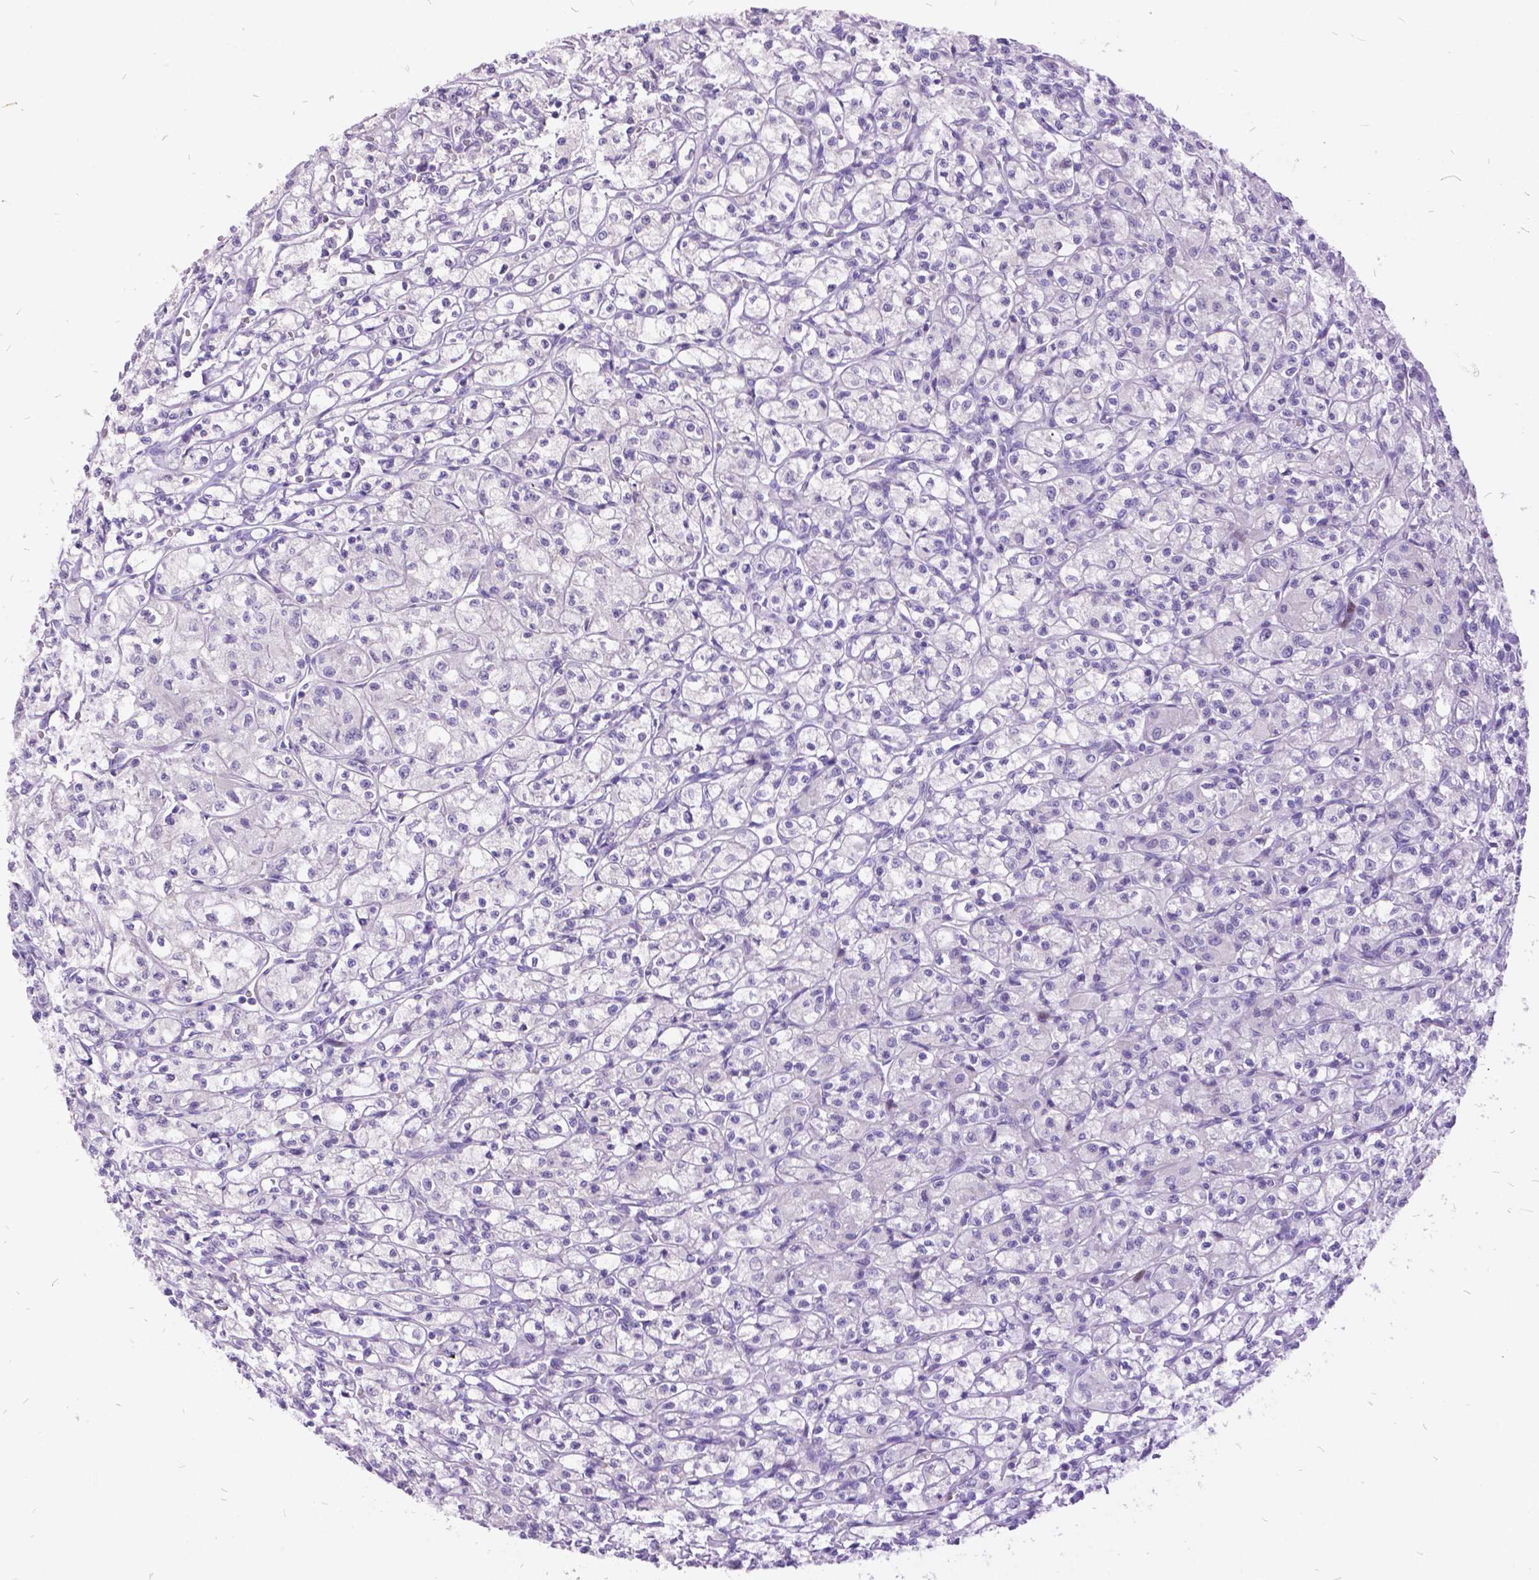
{"staining": {"intensity": "negative", "quantity": "none", "location": "none"}, "tissue": "renal cancer", "cell_type": "Tumor cells", "image_type": "cancer", "snomed": [{"axis": "morphology", "description": "Adenocarcinoma, NOS"}, {"axis": "topography", "description": "Kidney"}], "caption": "Adenocarcinoma (renal) was stained to show a protein in brown. There is no significant positivity in tumor cells. (Brightfield microscopy of DAB immunohistochemistry at high magnification).", "gene": "ITGB6", "patient": {"sex": "female", "age": 70}}